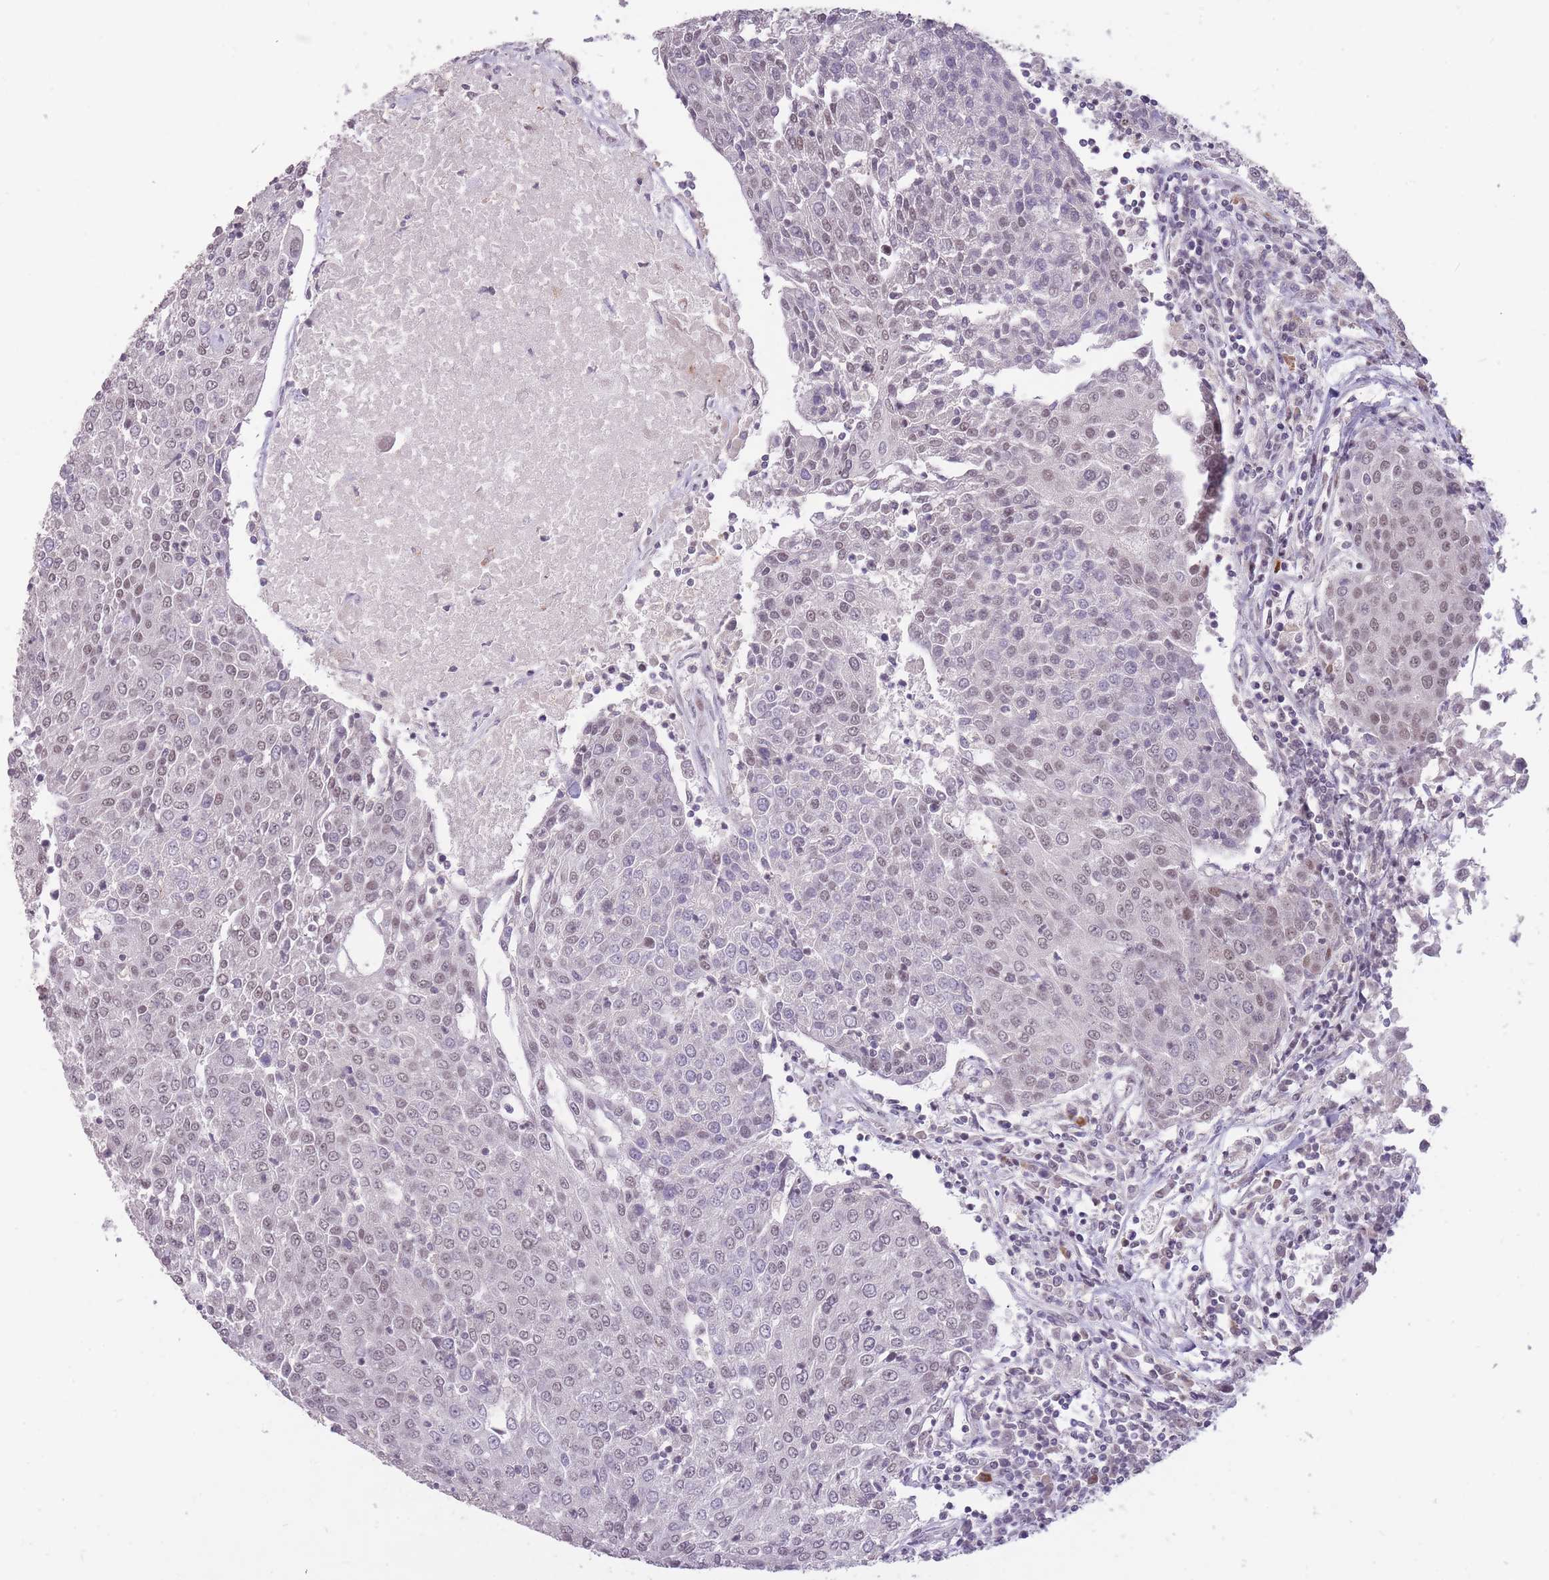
{"staining": {"intensity": "weak", "quantity": "<25%", "location": "nuclear"}, "tissue": "urothelial cancer", "cell_type": "Tumor cells", "image_type": "cancer", "snomed": [{"axis": "morphology", "description": "Urothelial carcinoma, High grade"}, {"axis": "topography", "description": "Urinary bladder"}], "caption": "Immunohistochemistry image of neoplastic tissue: urothelial cancer stained with DAB reveals no significant protein positivity in tumor cells.", "gene": "HNRNPUL1", "patient": {"sex": "female", "age": 85}}